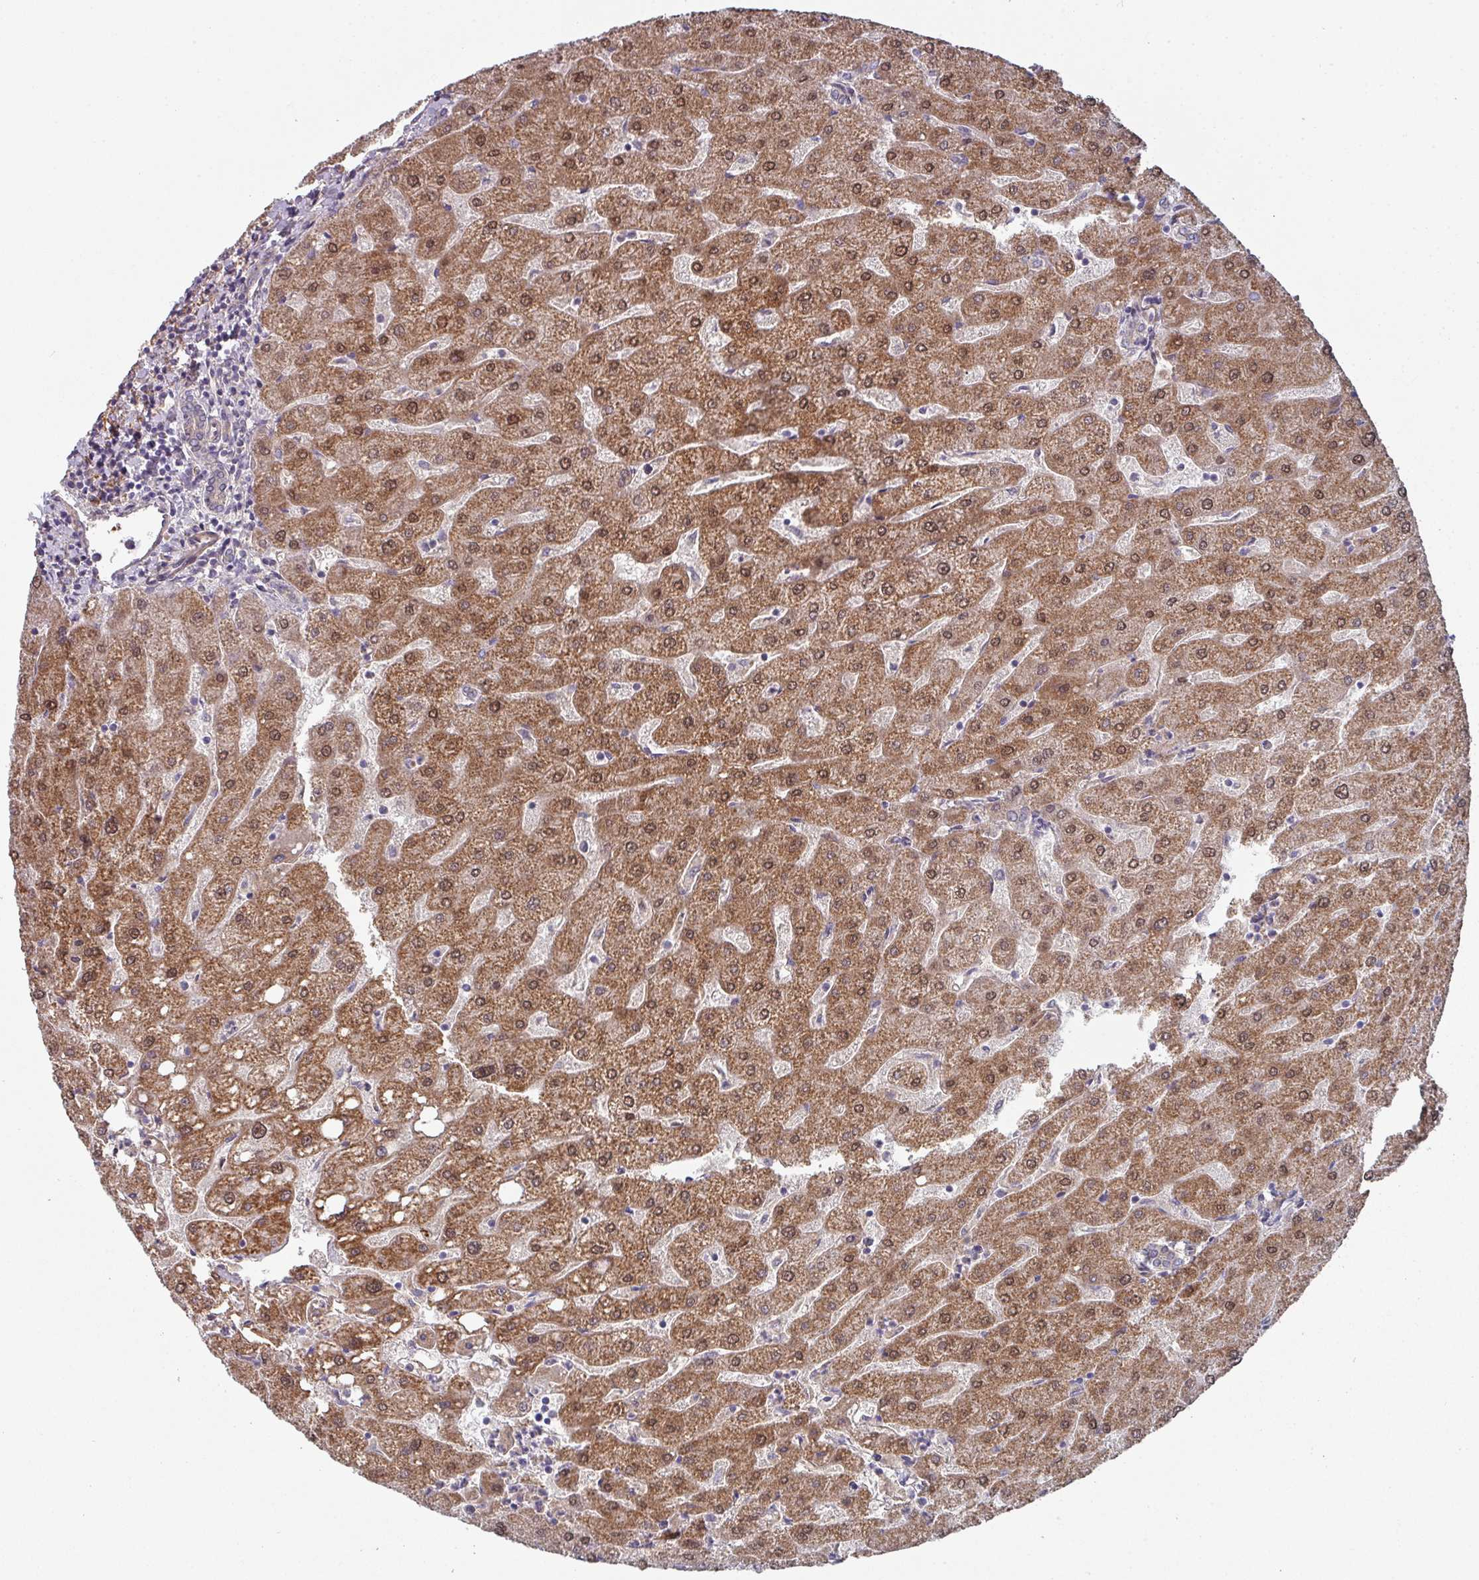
{"staining": {"intensity": "negative", "quantity": "none", "location": "none"}, "tissue": "liver", "cell_type": "Cholangiocytes", "image_type": "normal", "snomed": [{"axis": "morphology", "description": "Normal tissue, NOS"}, {"axis": "topography", "description": "Liver"}], "caption": "Immunohistochemical staining of unremarkable human liver shows no significant staining in cholangiocytes.", "gene": "DCAF12L1", "patient": {"sex": "male", "age": 67}}